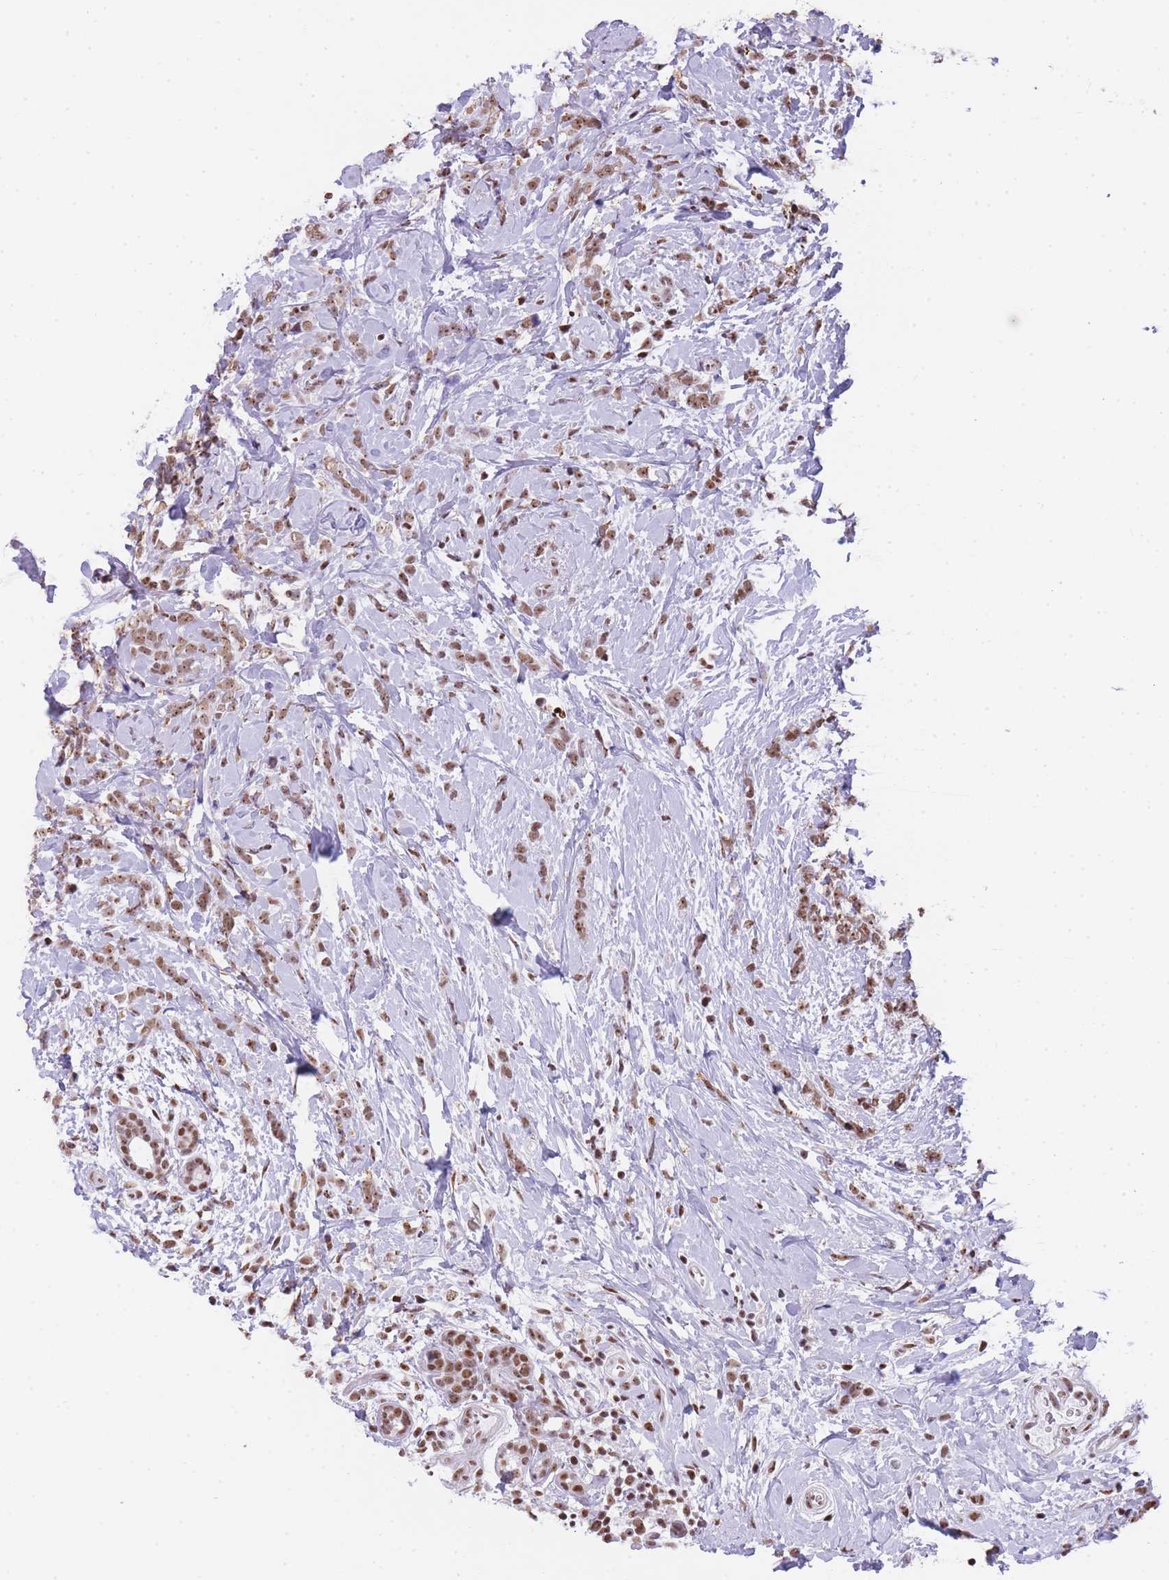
{"staining": {"intensity": "moderate", "quantity": ">75%", "location": "nuclear"}, "tissue": "breast cancer", "cell_type": "Tumor cells", "image_type": "cancer", "snomed": [{"axis": "morphology", "description": "Lobular carcinoma"}, {"axis": "topography", "description": "Breast"}], "caption": "Immunohistochemistry (IHC) of human lobular carcinoma (breast) exhibits medium levels of moderate nuclear staining in about >75% of tumor cells. (brown staining indicates protein expression, while blue staining denotes nuclei).", "gene": "EVC2", "patient": {"sex": "female", "age": 58}}